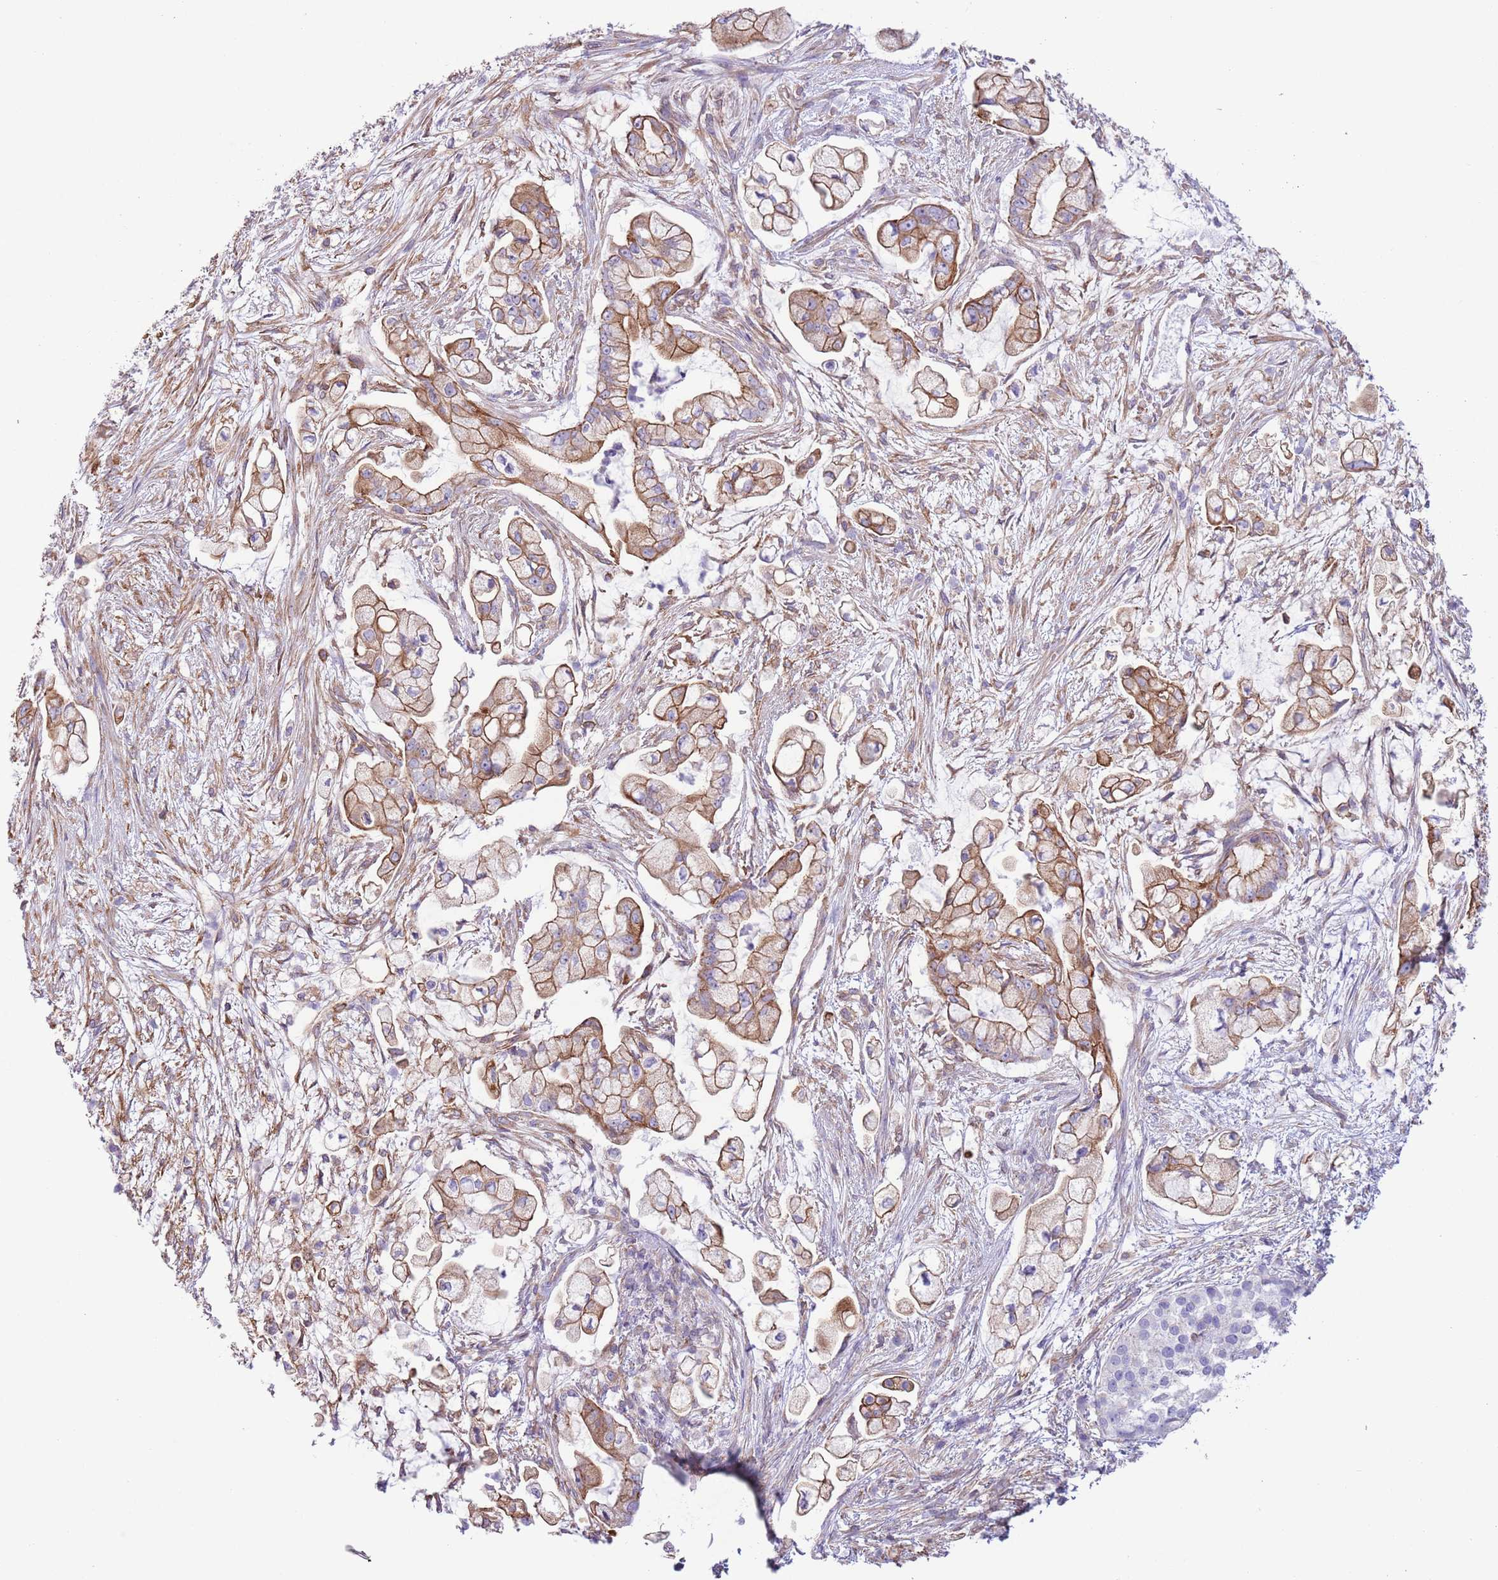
{"staining": {"intensity": "moderate", "quantity": ">75%", "location": "cytoplasmic/membranous"}, "tissue": "pancreatic cancer", "cell_type": "Tumor cells", "image_type": "cancer", "snomed": [{"axis": "morphology", "description": "Adenocarcinoma, NOS"}, {"axis": "topography", "description": "Pancreas"}], "caption": "An image of pancreatic cancer (adenocarcinoma) stained for a protein demonstrates moderate cytoplasmic/membranous brown staining in tumor cells.", "gene": "RBP3", "patient": {"sex": "female", "age": 69}}